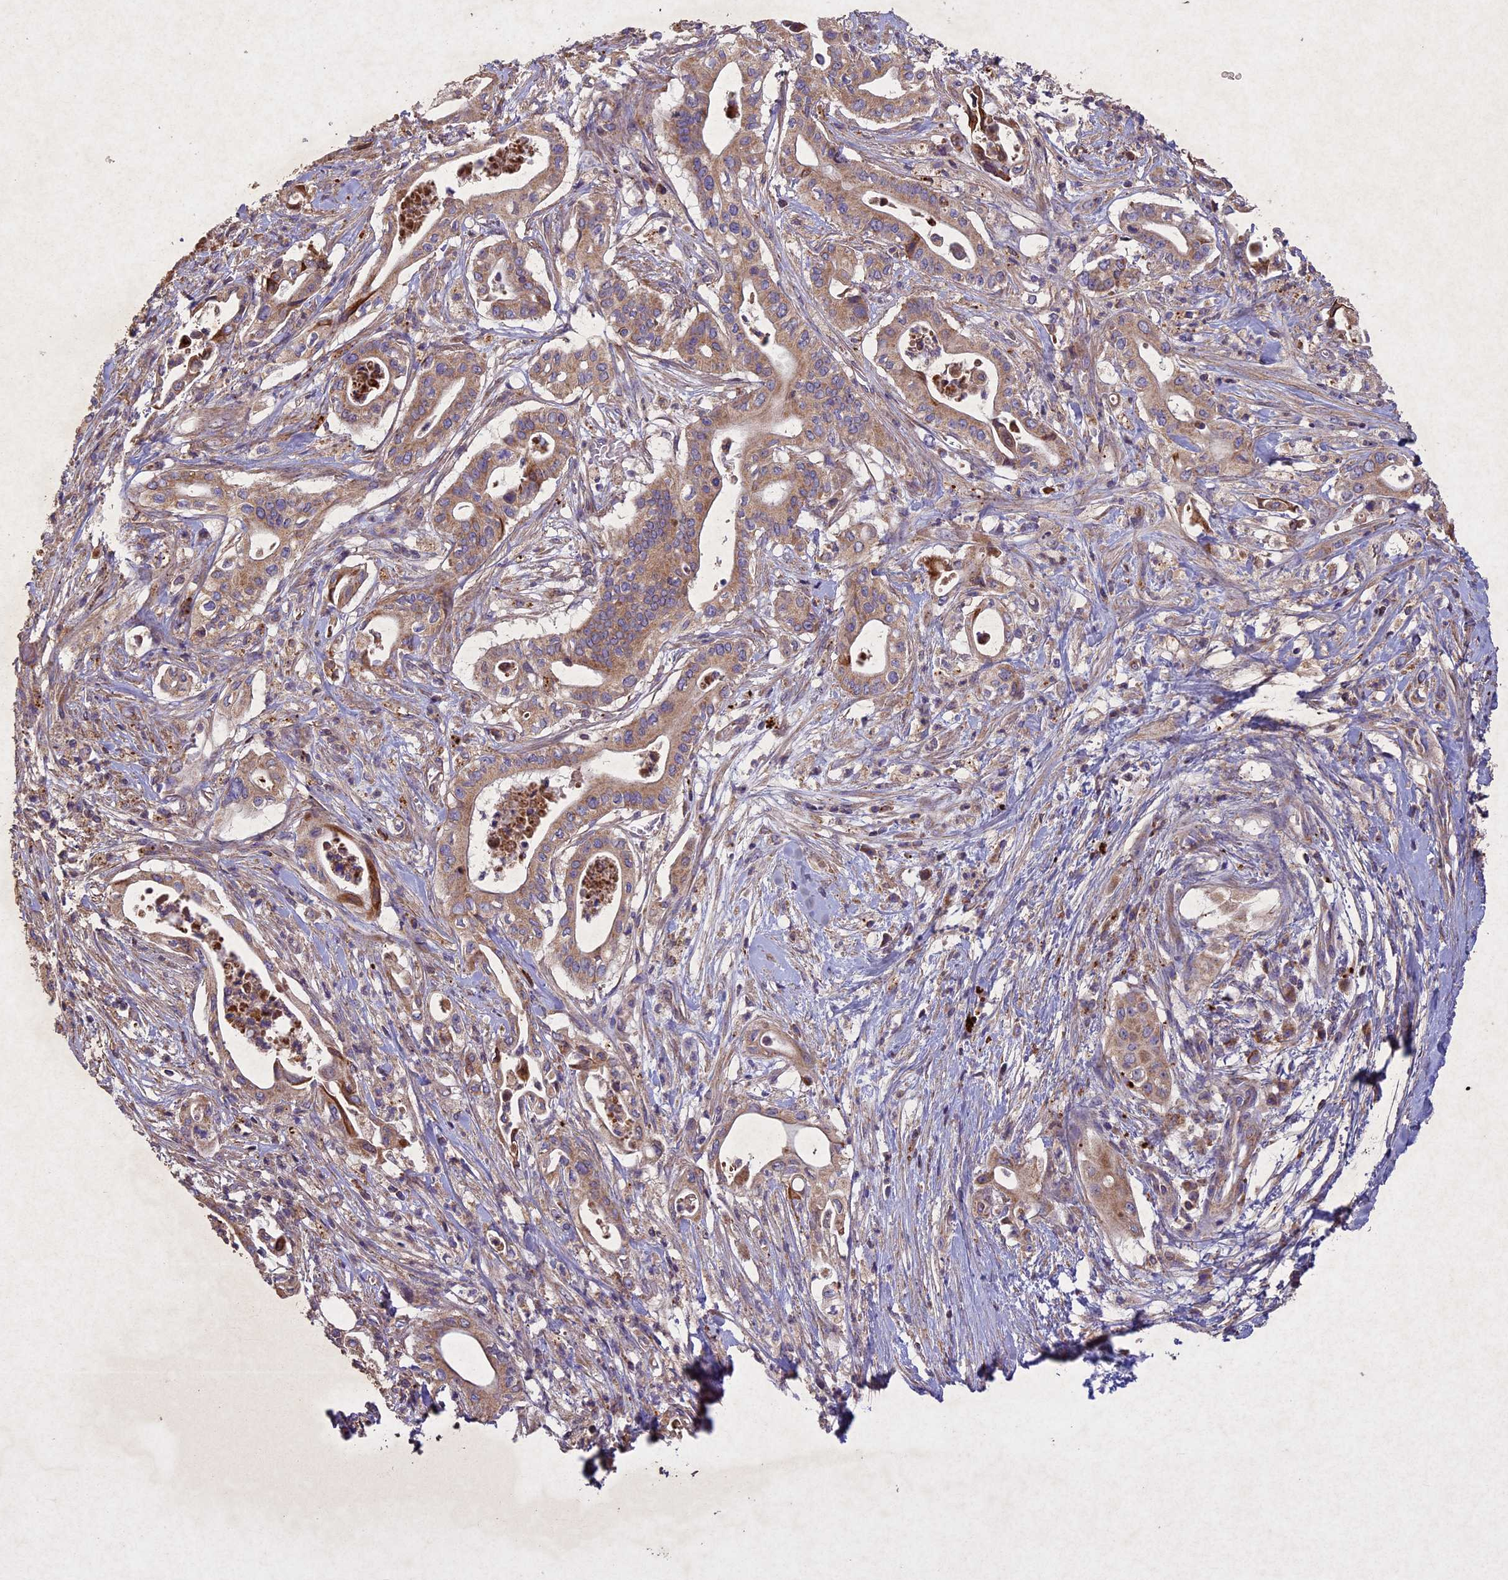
{"staining": {"intensity": "moderate", "quantity": ">75%", "location": "cytoplasmic/membranous"}, "tissue": "pancreatic cancer", "cell_type": "Tumor cells", "image_type": "cancer", "snomed": [{"axis": "morphology", "description": "Adenocarcinoma, NOS"}, {"axis": "topography", "description": "Pancreas"}], "caption": "Human pancreatic cancer stained with a protein marker demonstrates moderate staining in tumor cells.", "gene": "CIAO2B", "patient": {"sex": "female", "age": 77}}